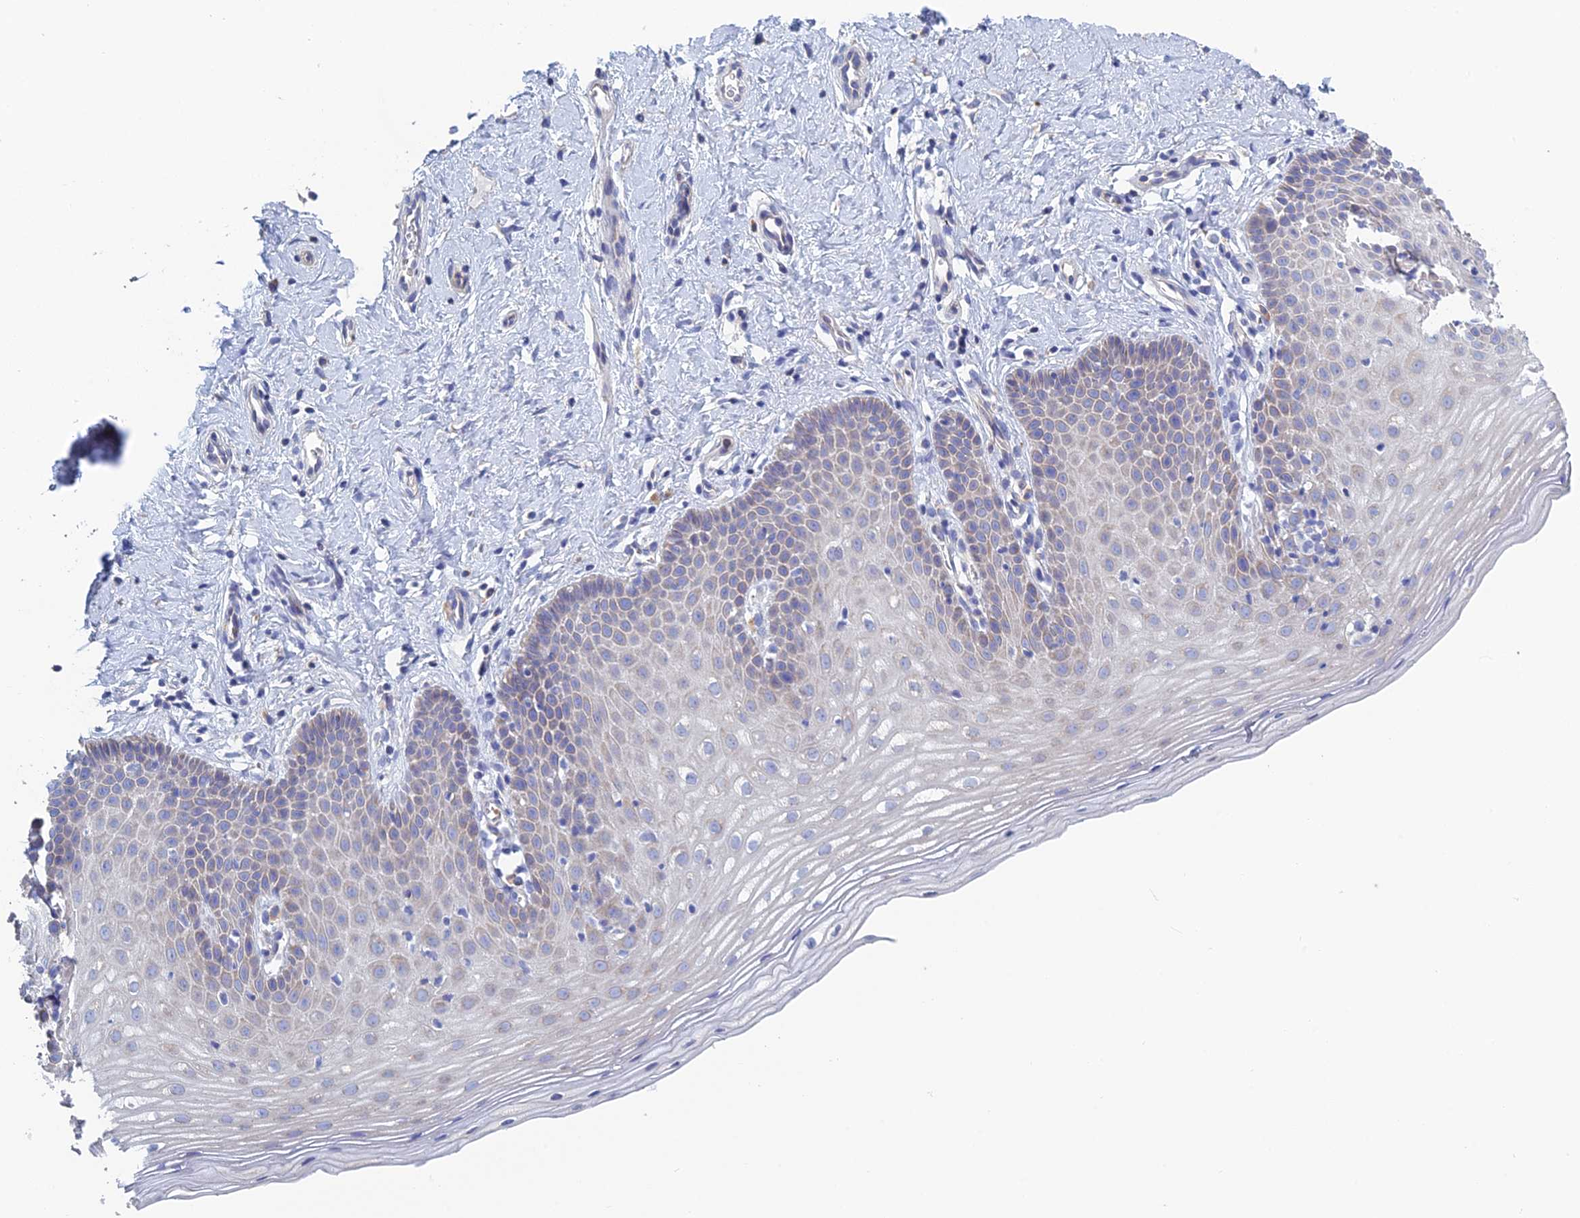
{"staining": {"intensity": "negative", "quantity": "none", "location": "none"}, "tissue": "cervix", "cell_type": "Glandular cells", "image_type": "normal", "snomed": [{"axis": "morphology", "description": "Normal tissue, NOS"}, {"axis": "topography", "description": "Cervix"}], "caption": "Benign cervix was stained to show a protein in brown. There is no significant positivity in glandular cells.", "gene": "PCDHA8", "patient": {"sex": "female", "age": 36}}